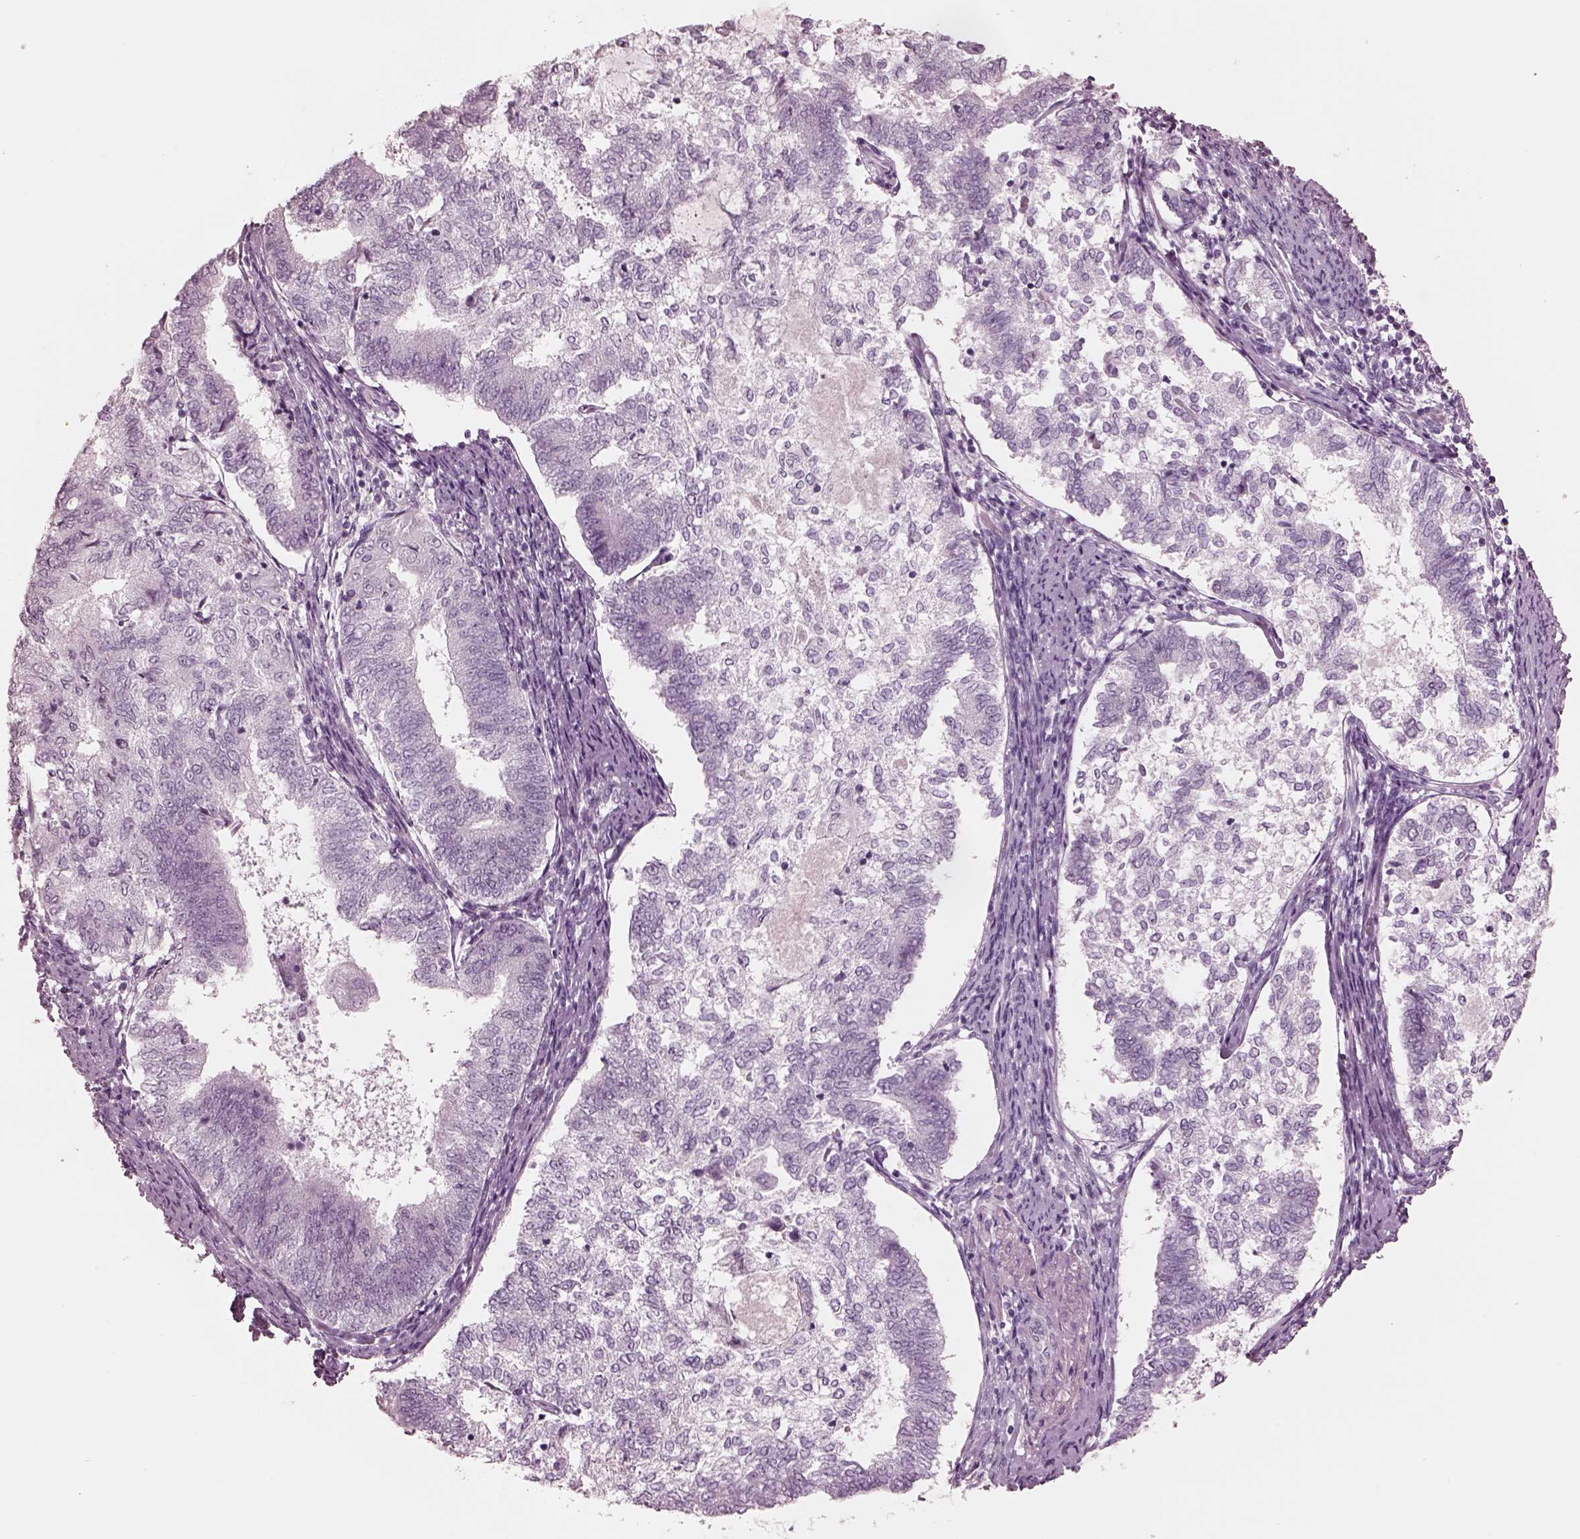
{"staining": {"intensity": "negative", "quantity": "none", "location": "none"}, "tissue": "endometrial cancer", "cell_type": "Tumor cells", "image_type": "cancer", "snomed": [{"axis": "morphology", "description": "Adenocarcinoma, NOS"}, {"axis": "topography", "description": "Endometrium"}], "caption": "Tumor cells are negative for brown protein staining in endometrial adenocarcinoma. Nuclei are stained in blue.", "gene": "GARIN4", "patient": {"sex": "female", "age": 65}}